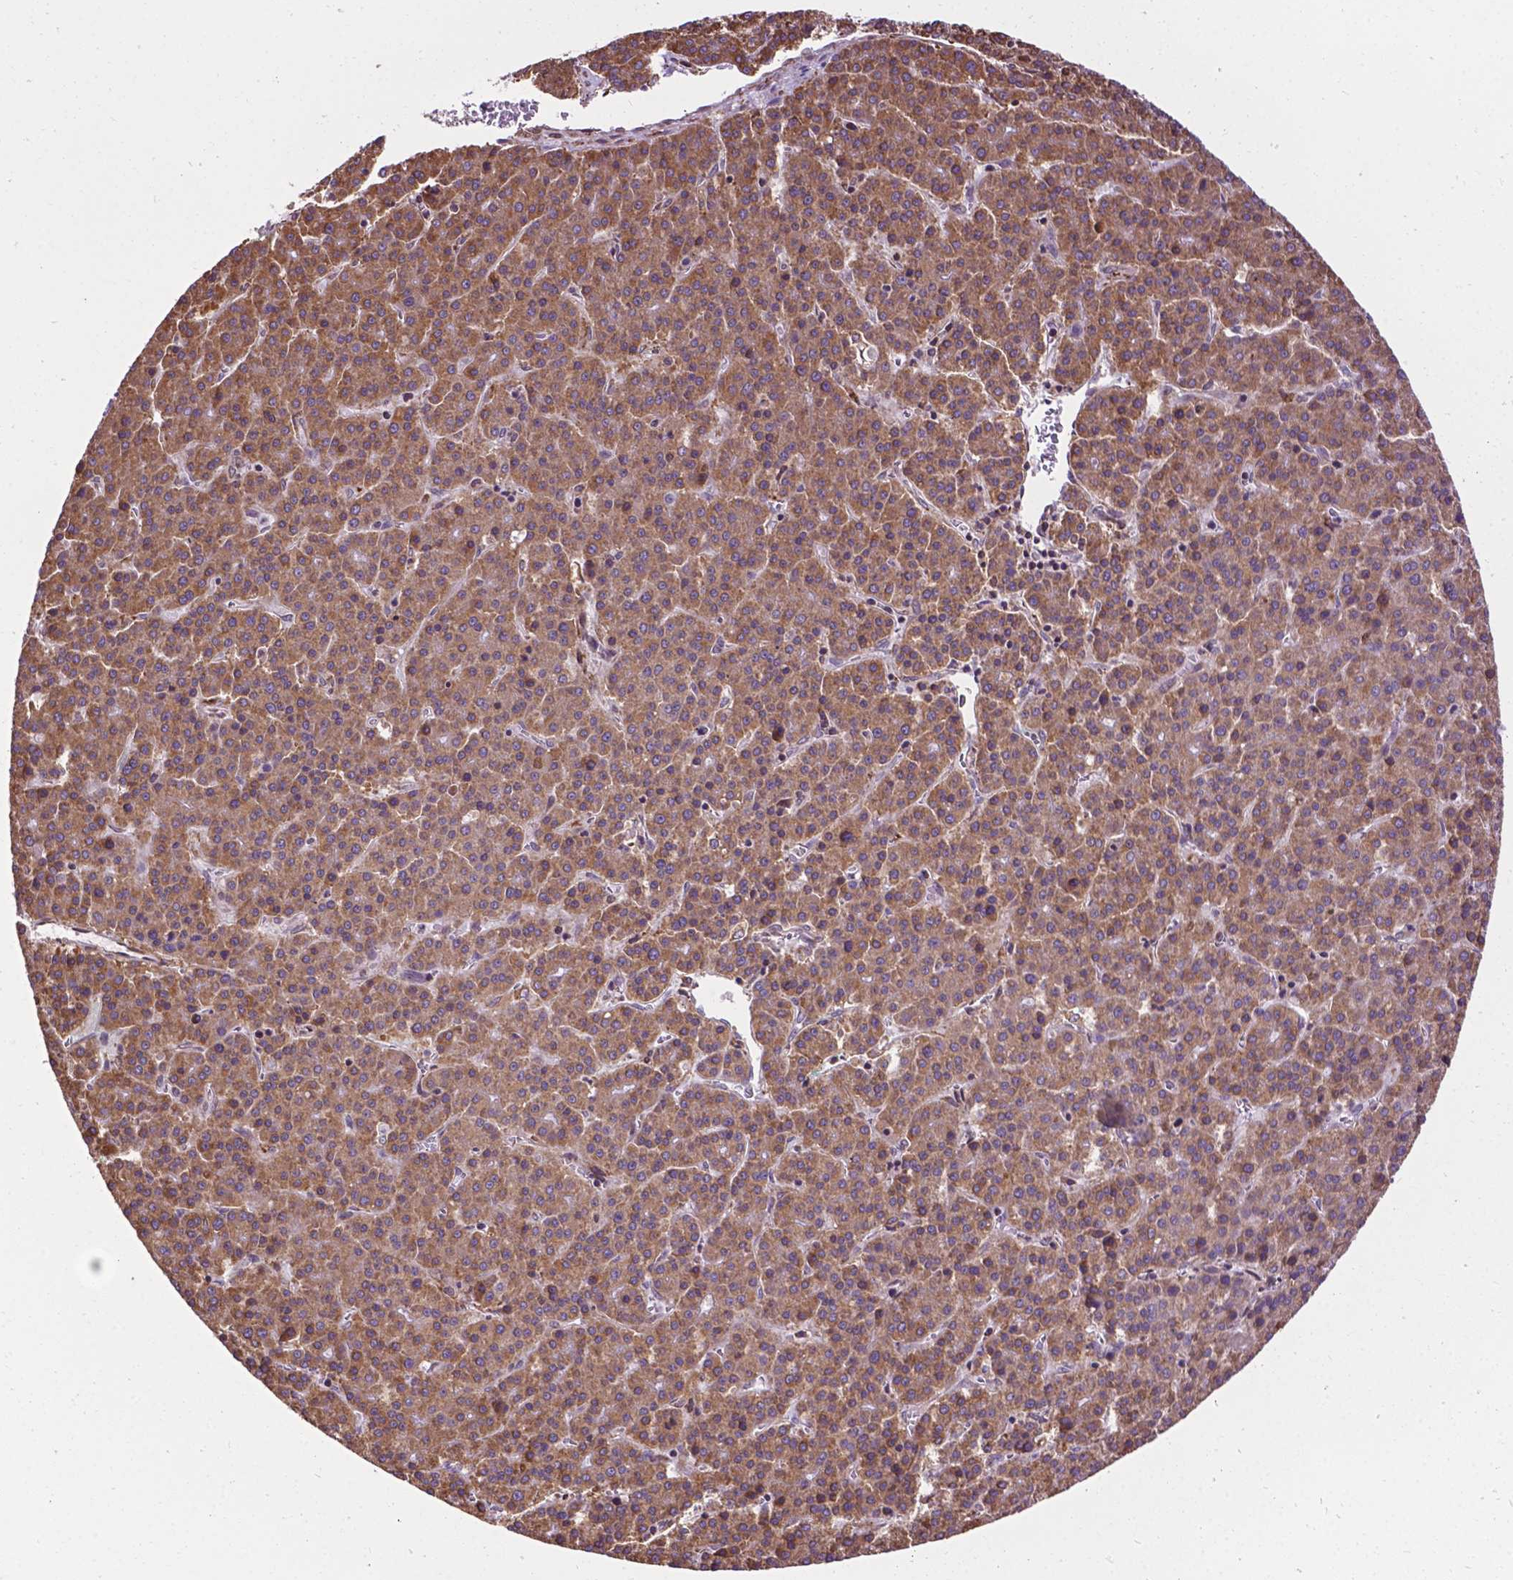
{"staining": {"intensity": "moderate", "quantity": ">75%", "location": "cytoplasmic/membranous"}, "tissue": "liver cancer", "cell_type": "Tumor cells", "image_type": "cancer", "snomed": [{"axis": "morphology", "description": "Carcinoma, Hepatocellular, NOS"}, {"axis": "topography", "description": "Liver"}], "caption": "A medium amount of moderate cytoplasmic/membranous expression is present in approximately >75% of tumor cells in hepatocellular carcinoma (liver) tissue.", "gene": "GANAB", "patient": {"sex": "female", "age": 58}}